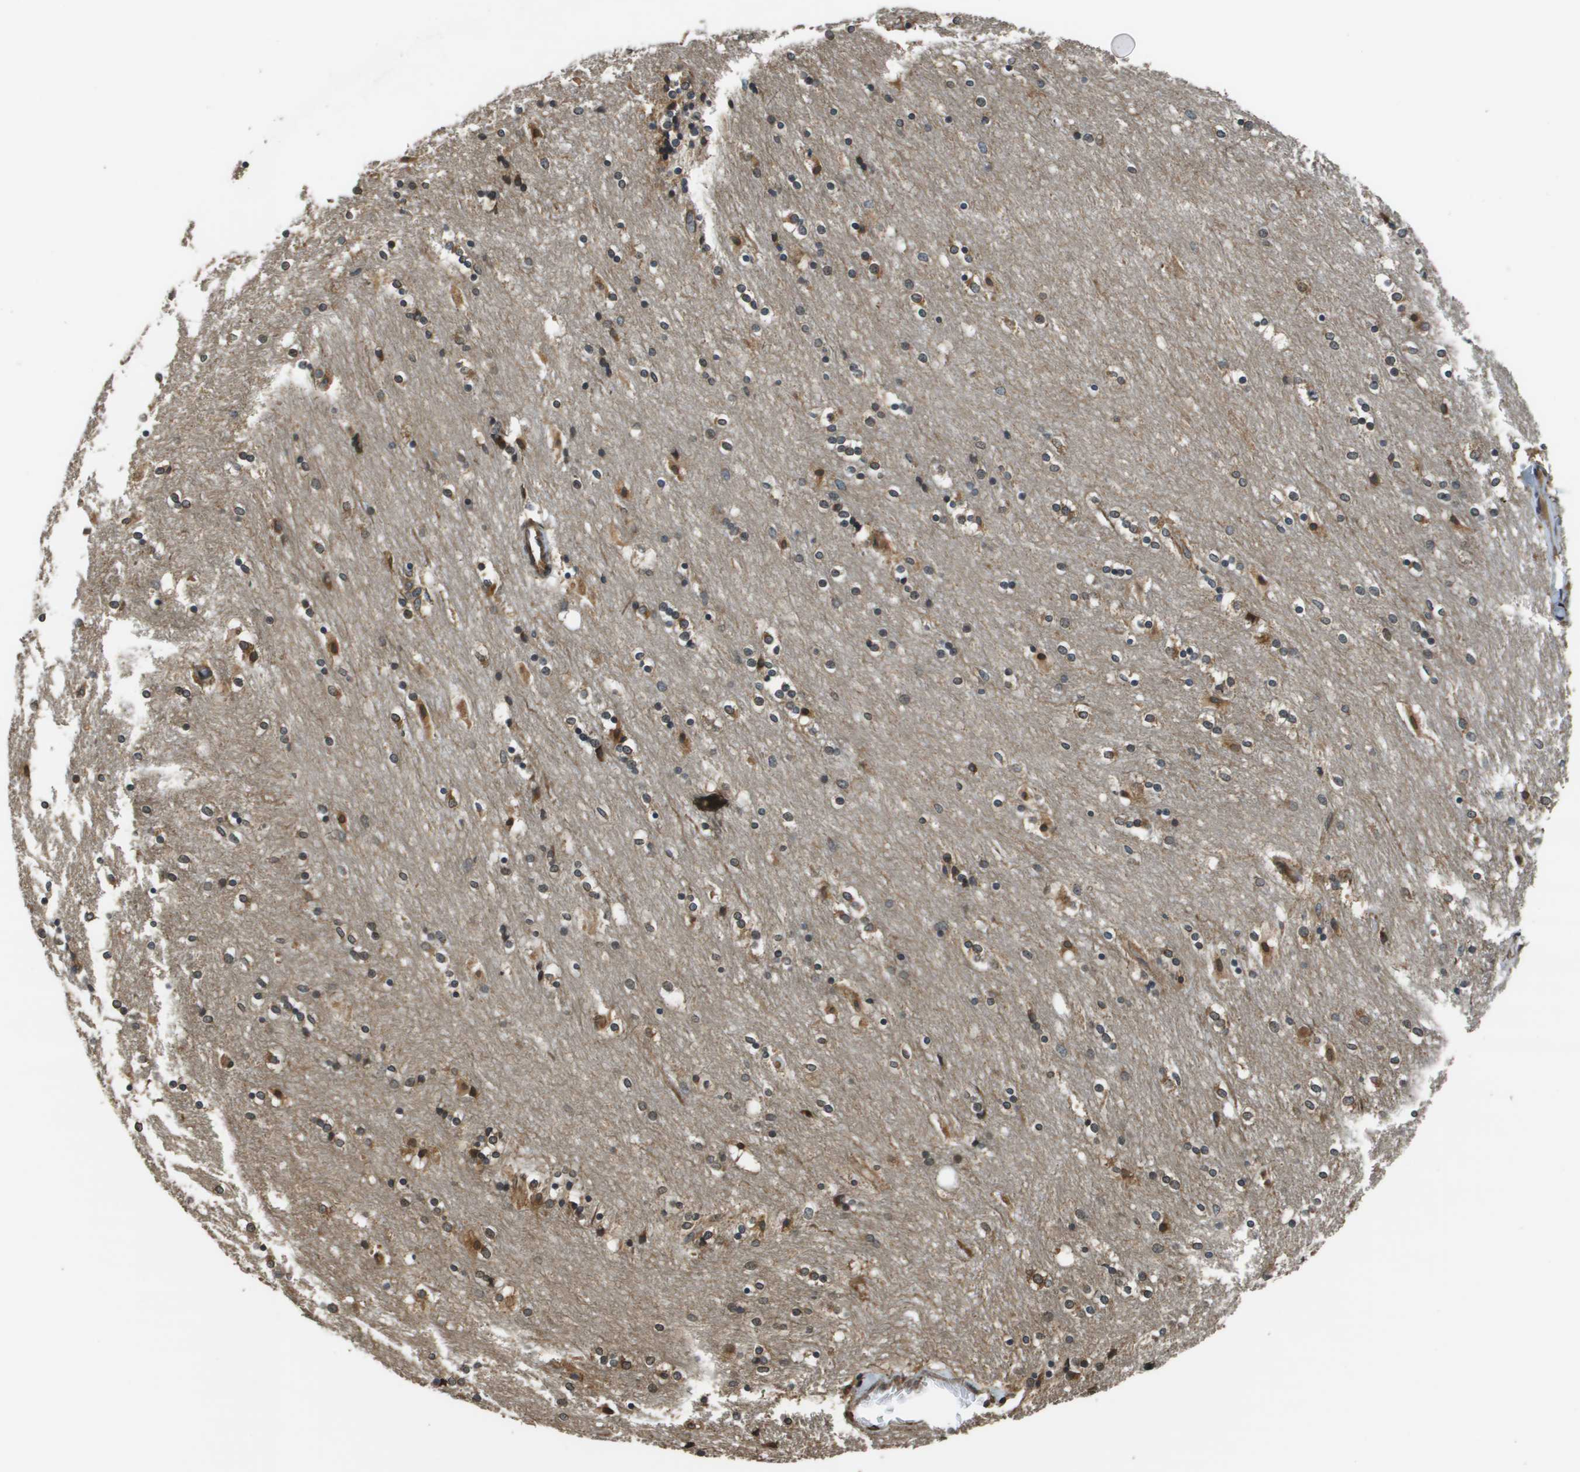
{"staining": {"intensity": "moderate", "quantity": "<25%", "location": "cytoplasmic/membranous"}, "tissue": "caudate", "cell_type": "Glial cells", "image_type": "normal", "snomed": [{"axis": "morphology", "description": "Normal tissue, NOS"}, {"axis": "topography", "description": "Lateral ventricle wall"}], "caption": "Moderate cytoplasmic/membranous staining for a protein is identified in about <25% of glial cells of unremarkable caudate using immunohistochemistry (IHC).", "gene": "SEC62", "patient": {"sex": "female", "age": 54}}